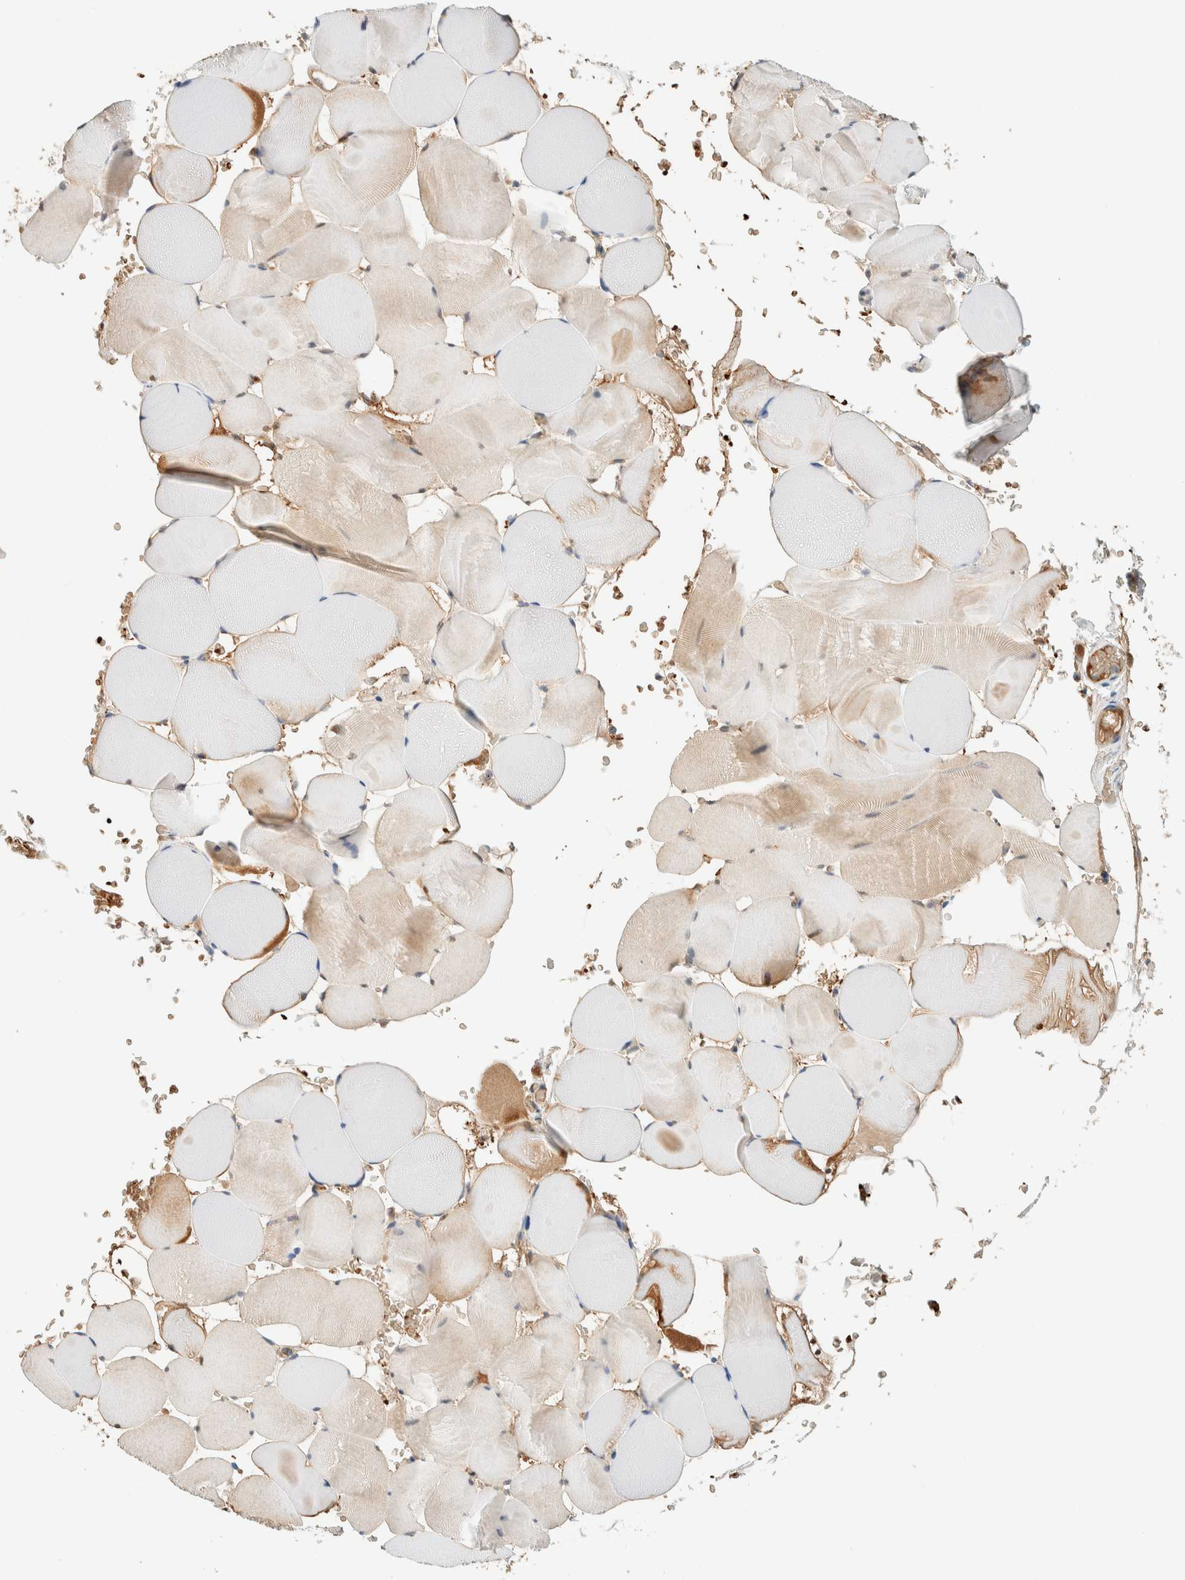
{"staining": {"intensity": "weak", "quantity": ">75%", "location": "cytoplasmic/membranous,nuclear"}, "tissue": "skeletal muscle", "cell_type": "Myocytes", "image_type": "normal", "snomed": [{"axis": "morphology", "description": "Normal tissue, NOS"}, {"axis": "topography", "description": "Skeletal muscle"}], "caption": "IHC (DAB) staining of normal human skeletal muscle demonstrates weak cytoplasmic/membranous,nuclear protein positivity in about >75% of myocytes. Immunohistochemistry (ihc) stains the protein in brown and the nuclei are stained blue.", "gene": "TSTD2", "patient": {"sex": "male", "age": 62}}